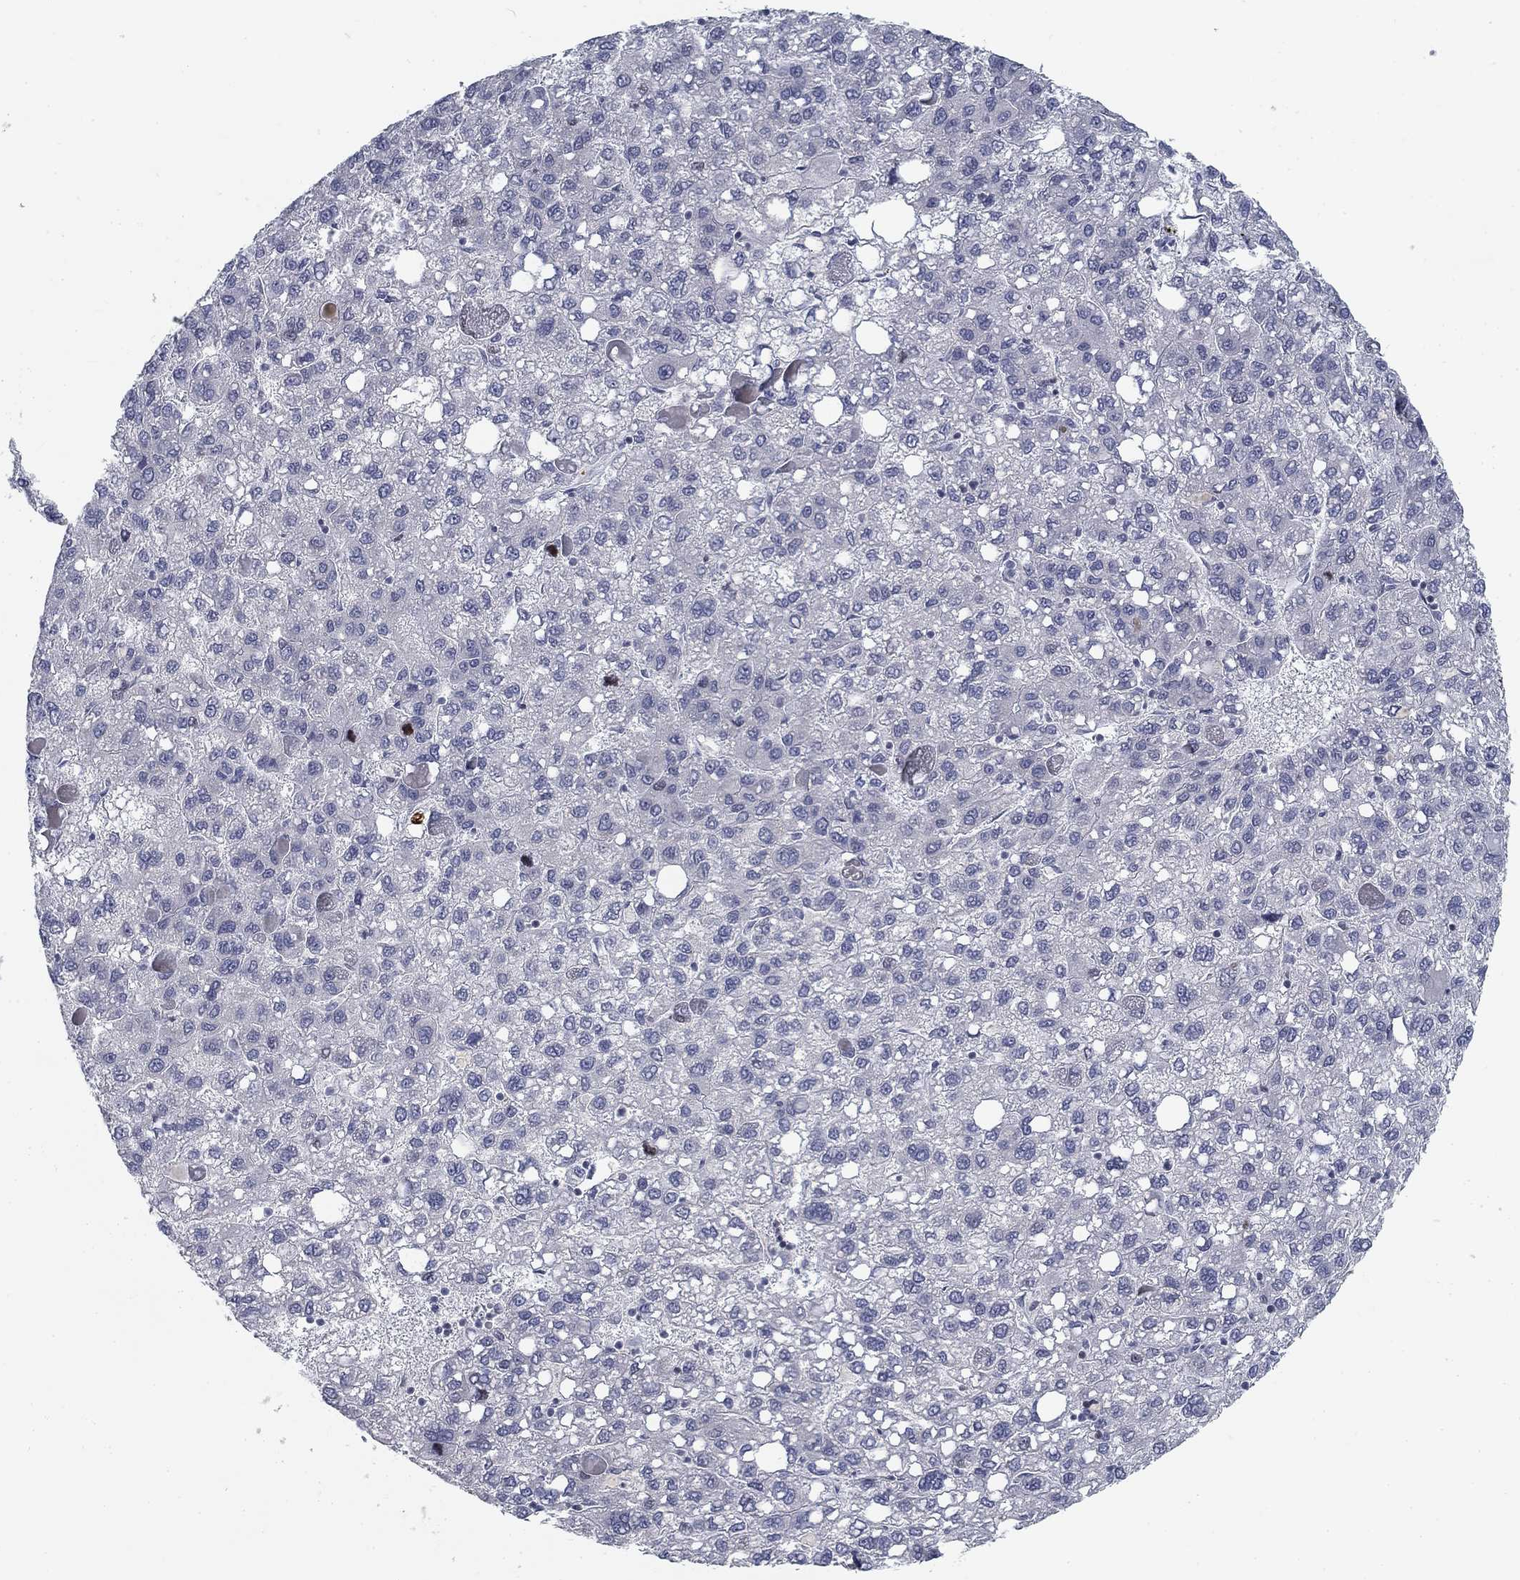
{"staining": {"intensity": "negative", "quantity": "none", "location": "none"}, "tissue": "liver cancer", "cell_type": "Tumor cells", "image_type": "cancer", "snomed": [{"axis": "morphology", "description": "Carcinoma, Hepatocellular, NOS"}, {"axis": "topography", "description": "Liver"}], "caption": "Immunohistochemistry (IHC) histopathology image of neoplastic tissue: human liver hepatocellular carcinoma stained with DAB (3,3'-diaminobenzidine) exhibits no significant protein staining in tumor cells. (Stains: DAB (3,3'-diaminobenzidine) immunohistochemistry (IHC) with hematoxylin counter stain, Microscopy: brightfield microscopy at high magnification).", "gene": "ATP1A3", "patient": {"sex": "female", "age": 82}}